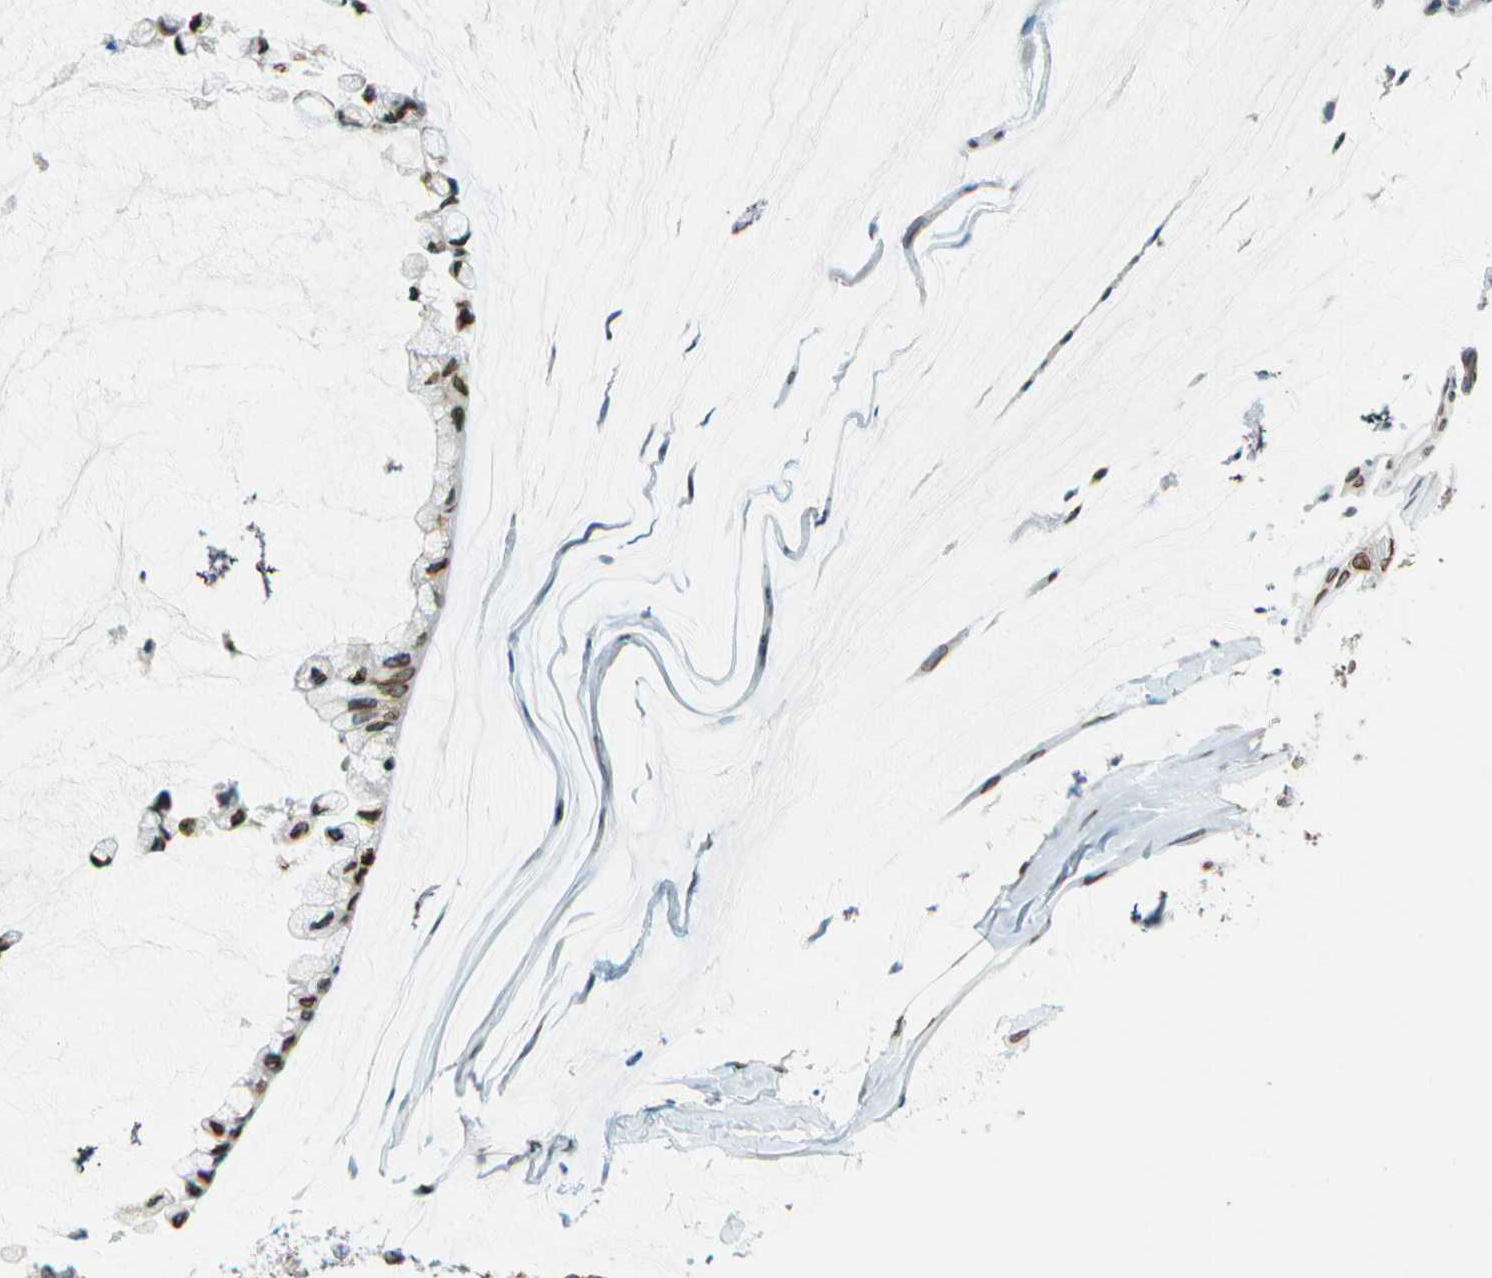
{"staining": {"intensity": "moderate", "quantity": ">75%", "location": "cytoplasmic/membranous,nuclear"}, "tissue": "ovarian cancer", "cell_type": "Tumor cells", "image_type": "cancer", "snomed": [{"axis": "morphology", "description": "Cystadenocarcinoma, mucinous, NOS"}, {"axis": "topography", "description": "Ovary"}], "caption": "Protein analysis of ovarian cancer tissue exhibits moderate cytoplasmic/membranous and nuclear expression in about >75% of tumor cells.", "gene": "SUN1", "patient": {"sex": "female", "age": 39}}